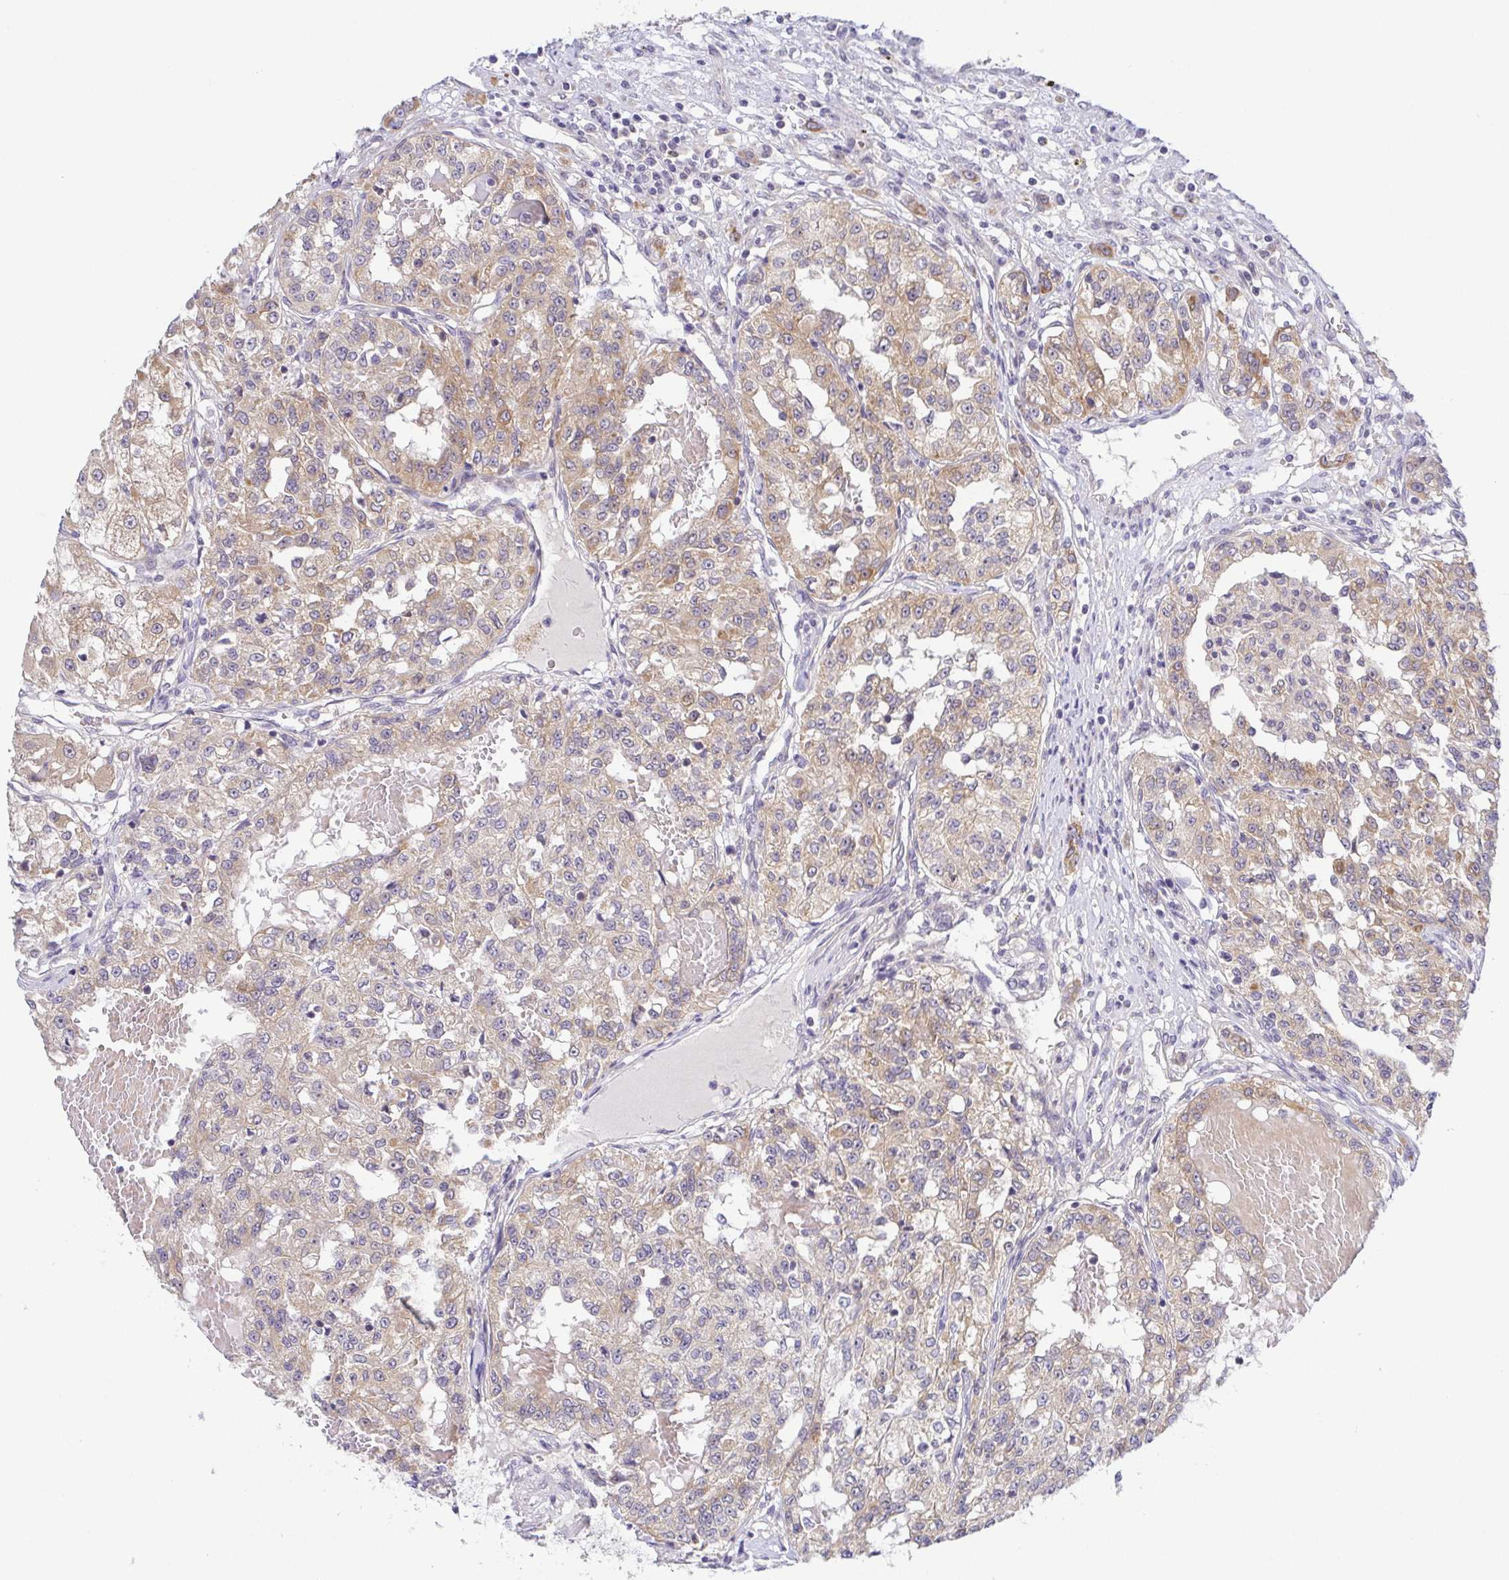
{"staining": {"intensity": "weak", "quantity": ">75%", "location": "cytoplasmic/membranous"}, "tissue": "renal cancer", "cell_type": "Tumor cells", "image_type": "cancer", "snomed": [{"axis": "morphology", "description": "Adenocarcinoma, NOS"}, {"axis": "topography", "description": "Kidney"}], "caption": "Immunohistochemical staining of human renal cancer demonstrates low levels of weak cytoplasmic/membranous protein expression in about >75% of tumor cells. (Stains: DAB (3,3'-diaminobenzidine) in brown, nuclei in blue, Microscopy: brightfield microscopy at high magnification).", "gene": "BCL2L1", "patient": {"sex": "female", "age": 63}}